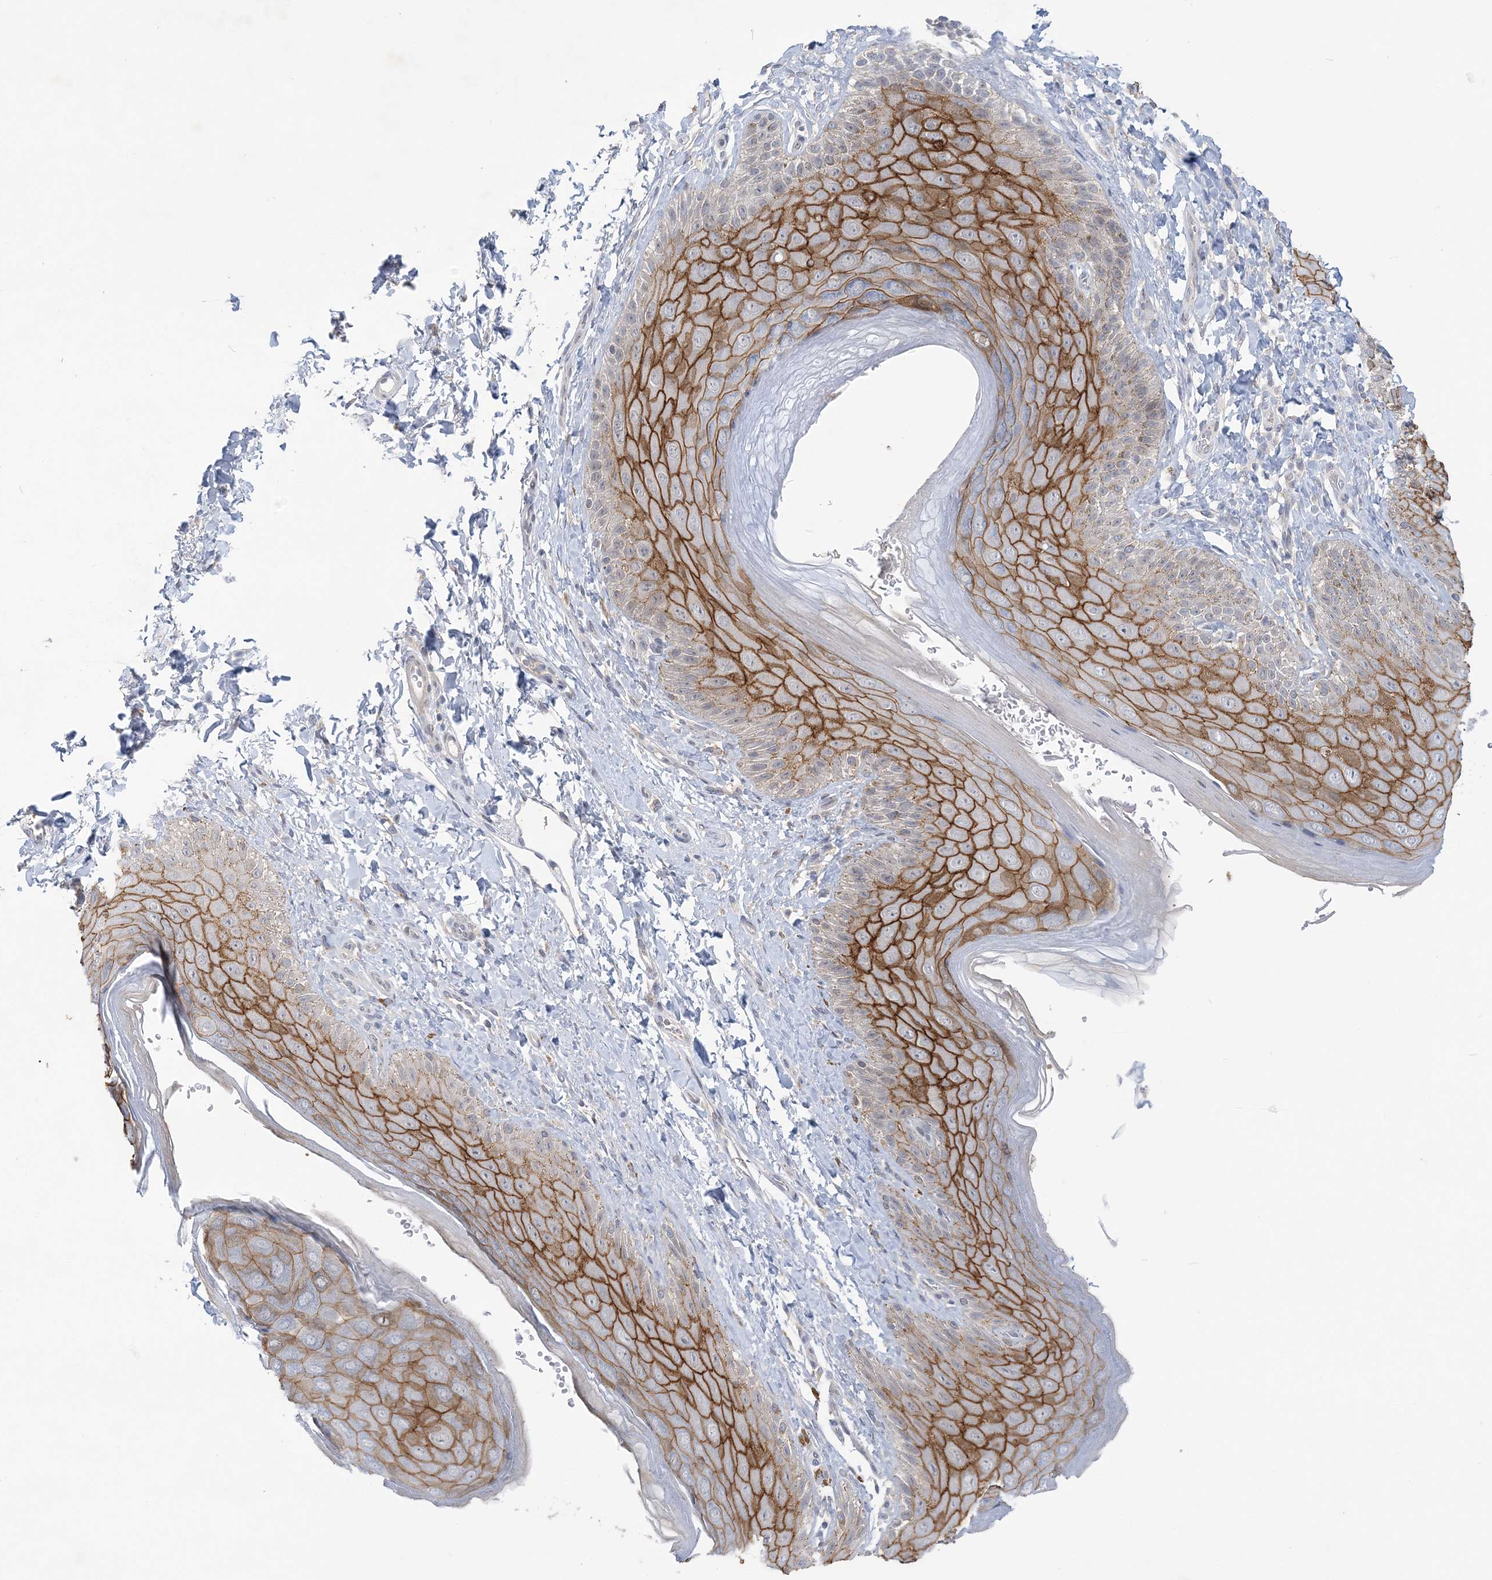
{"staining": {"intensity": "strong", "quantity": "<25%", "location": "cytoplasmic/membranous"}, "tissue": "skin", "cell_type": "Epidermal cells", "image_type": "normal", "snomed": [{"axis": "morphology", "description": "Normal tissue, NOS"}, {"axis": "topography", "description": "Anal"}], "caption": "Protein analysis of benign skin demonstrates strong cytoplasmic/membranous expression in approximately <25% of epidermal cells. Immunohistochemistry (ihc) stains the protein of interest in brown and the nuclei are stained blue.", "gene": "ANKRD35", "patient": {"sex": "male", "age": 44}}